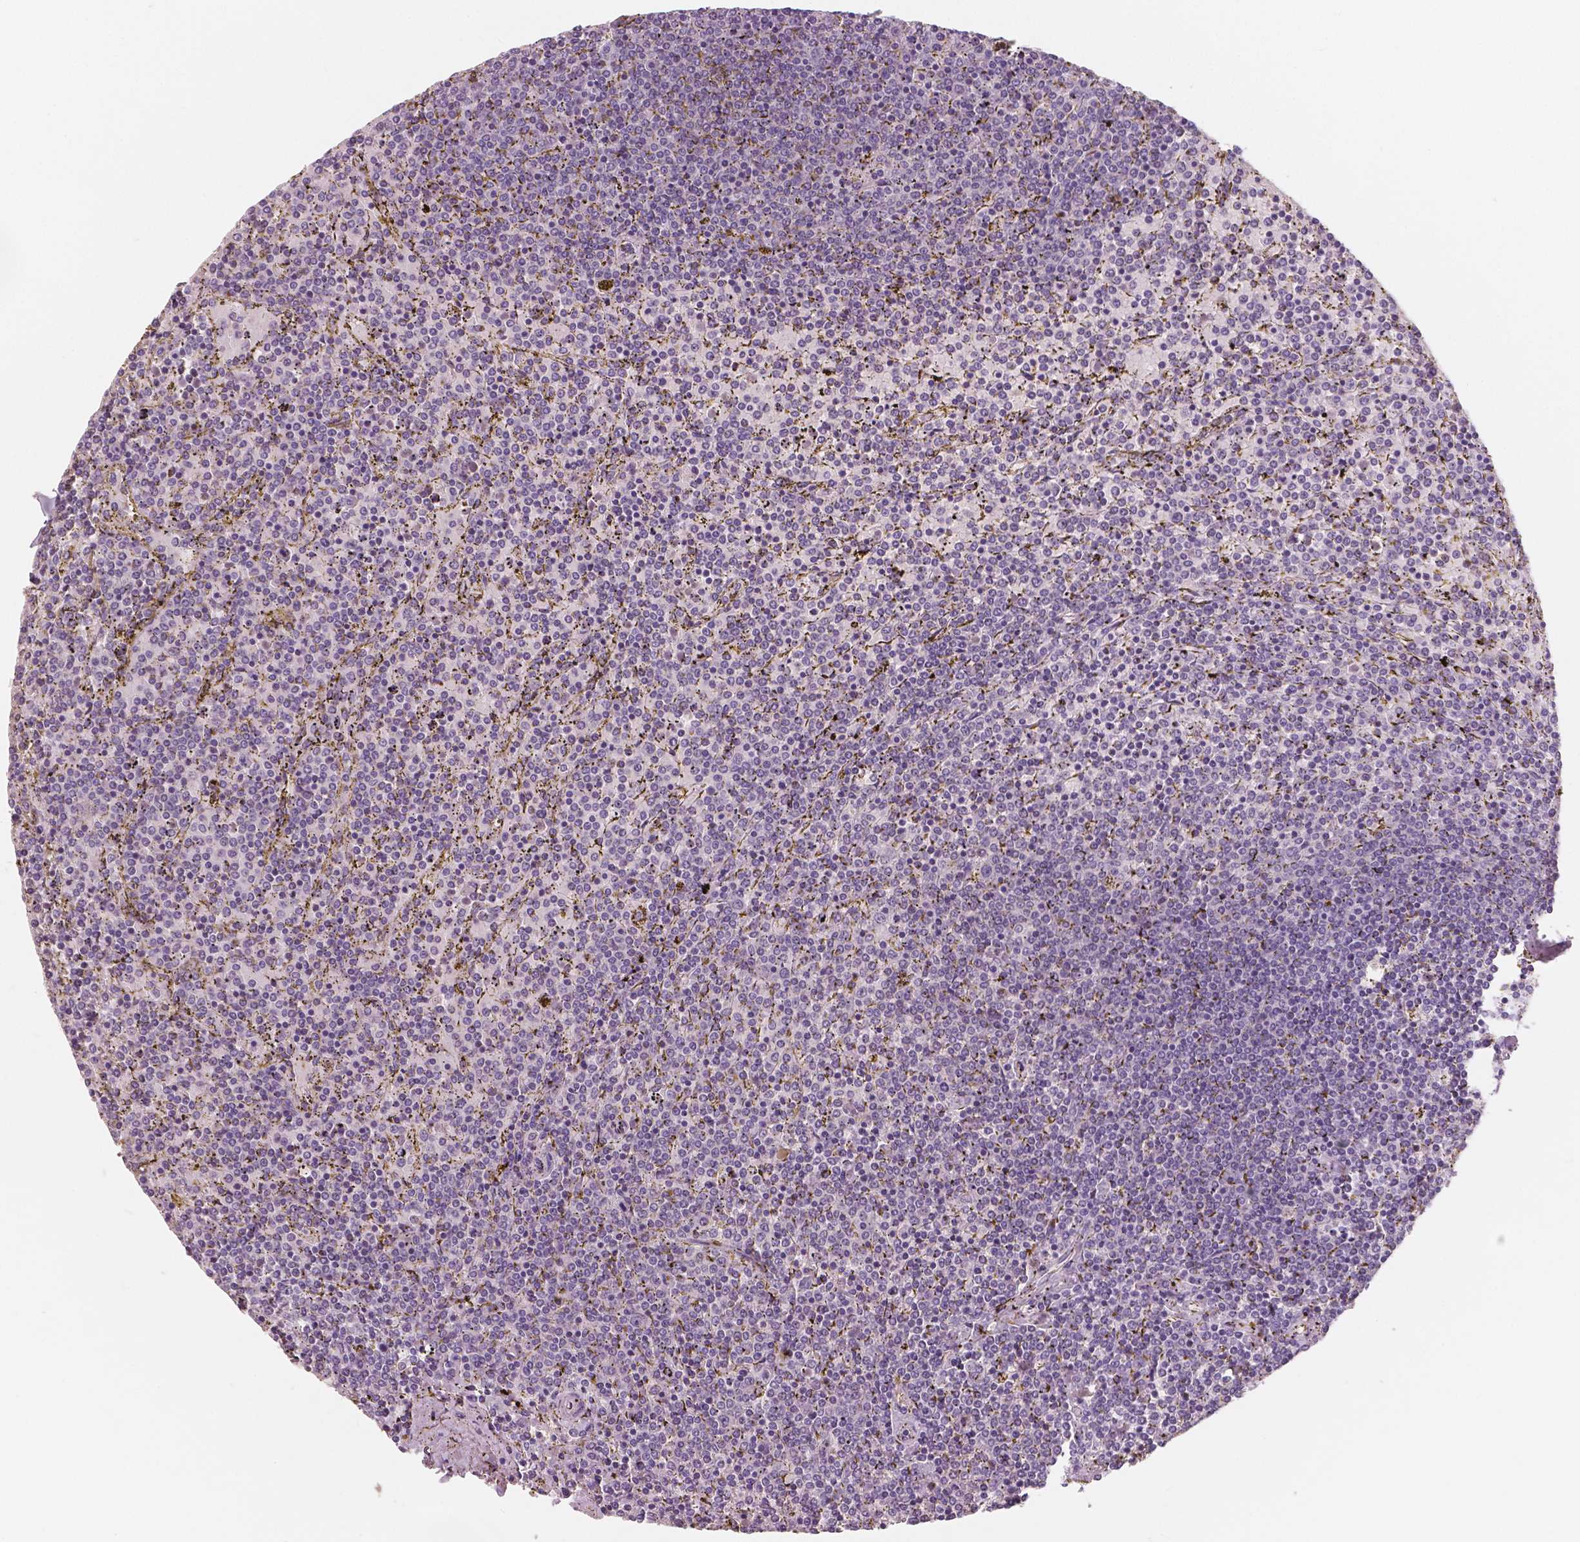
{"staining": {"intensity": "negative", "quantity": "none", "location": "none"}, "tissue": "lymphoma", "cell_type": "Tumor cells", "image_type": "cancer", "snomed": [{"axis": "morphology", "description": "Malignant lymphoma, non-Hodgkin's type, Low grade"}, {"axis": "topography", "description": "Spleen"}], "caption": "Malignant lymphoma, non-Hodgkin's type (low-grade) was stained to show a protein in brown. There is no significant expression in tumor cells. The staining was performed using DAB to visualize the protein expression in brown, while the nuclei were stained in blue with hematoxylin (Magnification: 20x).", "gene": "KIT", "patient": {"sex": "female", "age": 77}}